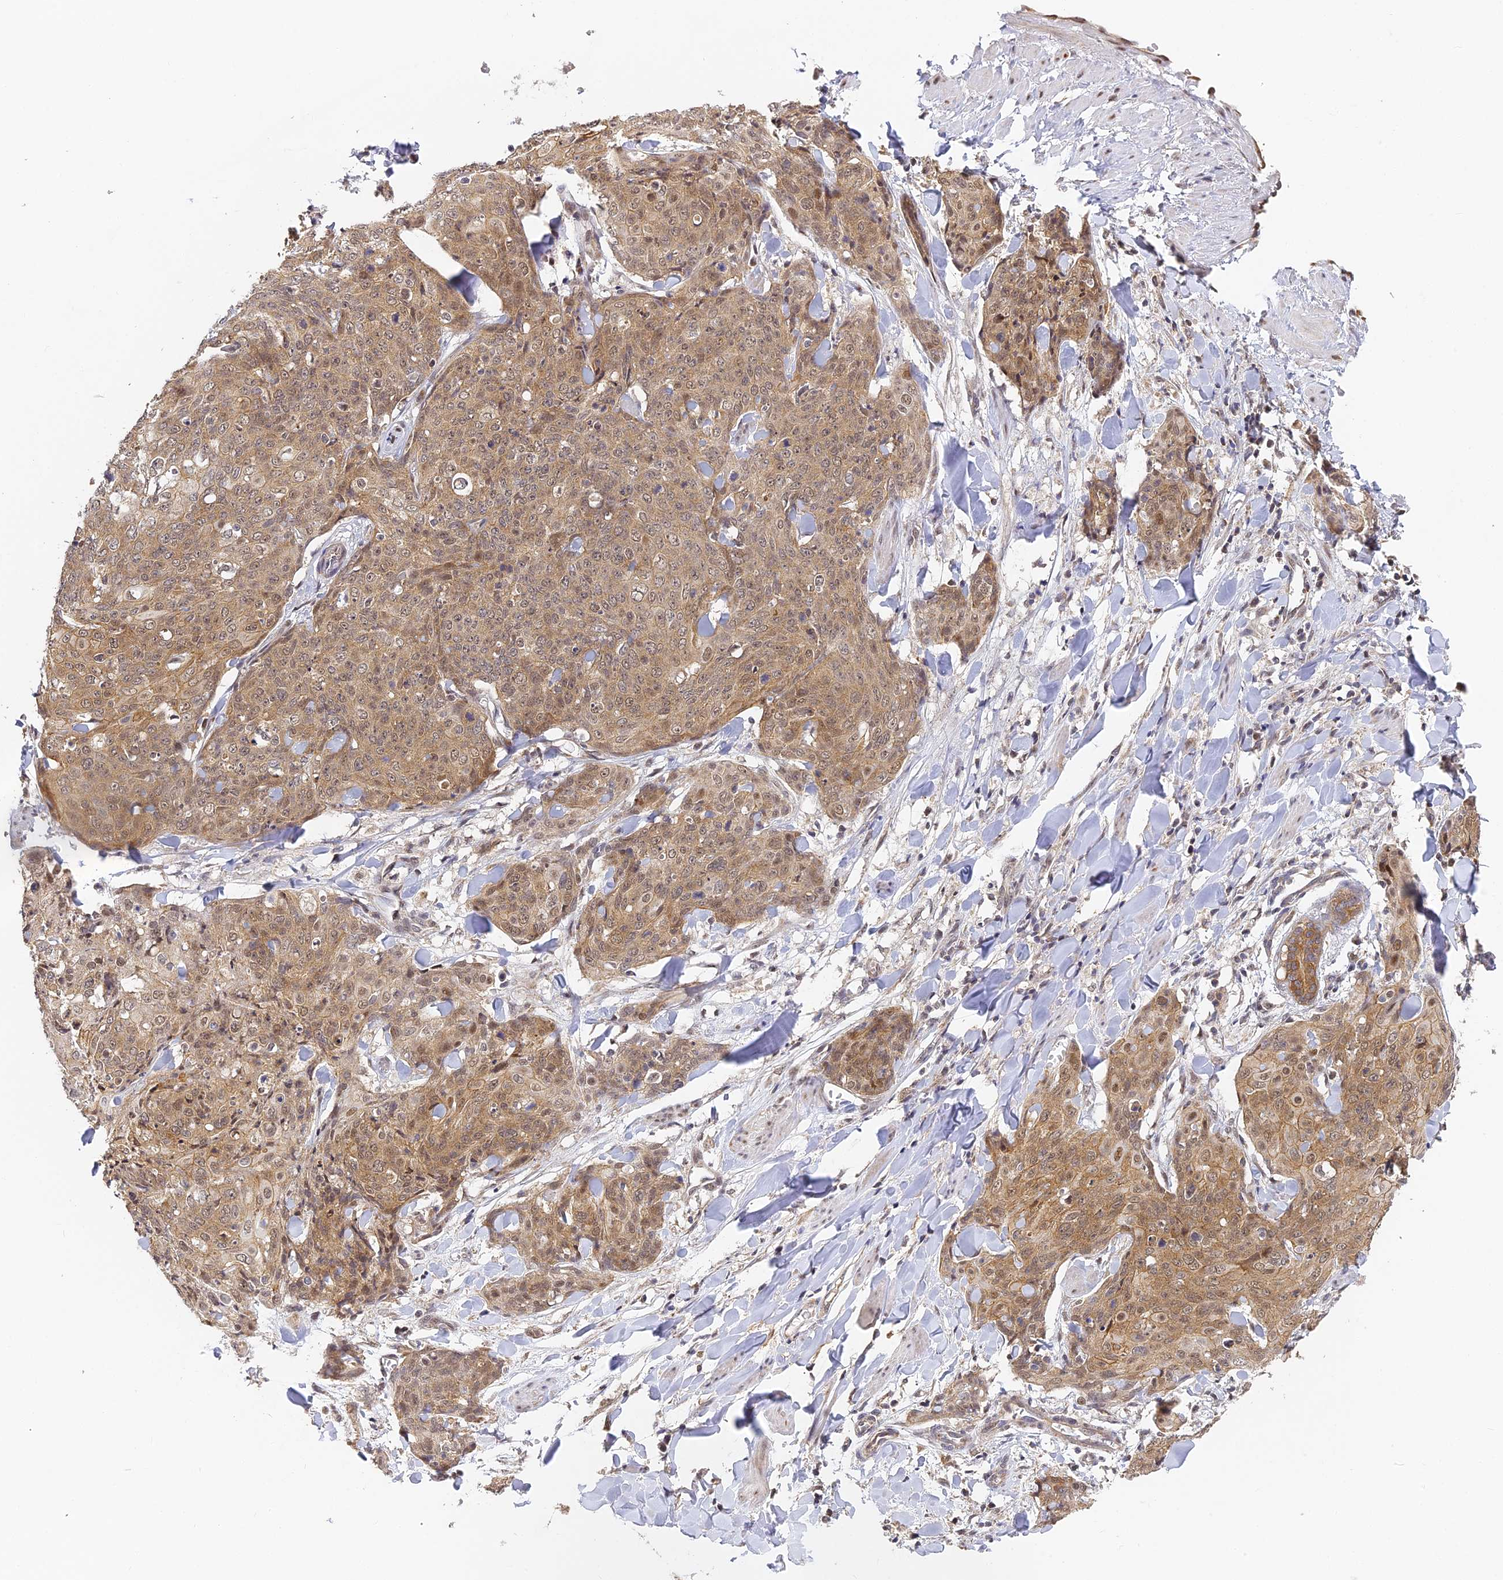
{"staining": {"intensity": "moderate", "quantity": ">75%", "location": "cytoplasmic/membranous,nuclear"}, "tissue": "skin cancer", "cell_type": "Tumor cells", "image_type": "cancer", "snomed": [{"axis": "morphology", "description": "Squamous cell carcinoma, NOS"}, {"axis": "topography", "description": "Skin"}, {"axis": "topography", "description": "Vulva"}], "caption": "Squamous cell carcinoma (skin) stained with DAB IHC displays medium levels of moderate cytoplasmic/membranous and nuclear positivity in about >75% of tumor cells. The protein of interest is shown in brown color, while the nuclei are stained blue.", "gene": "DNAAF10", "patient": {"sex": "female", "age": 85}}